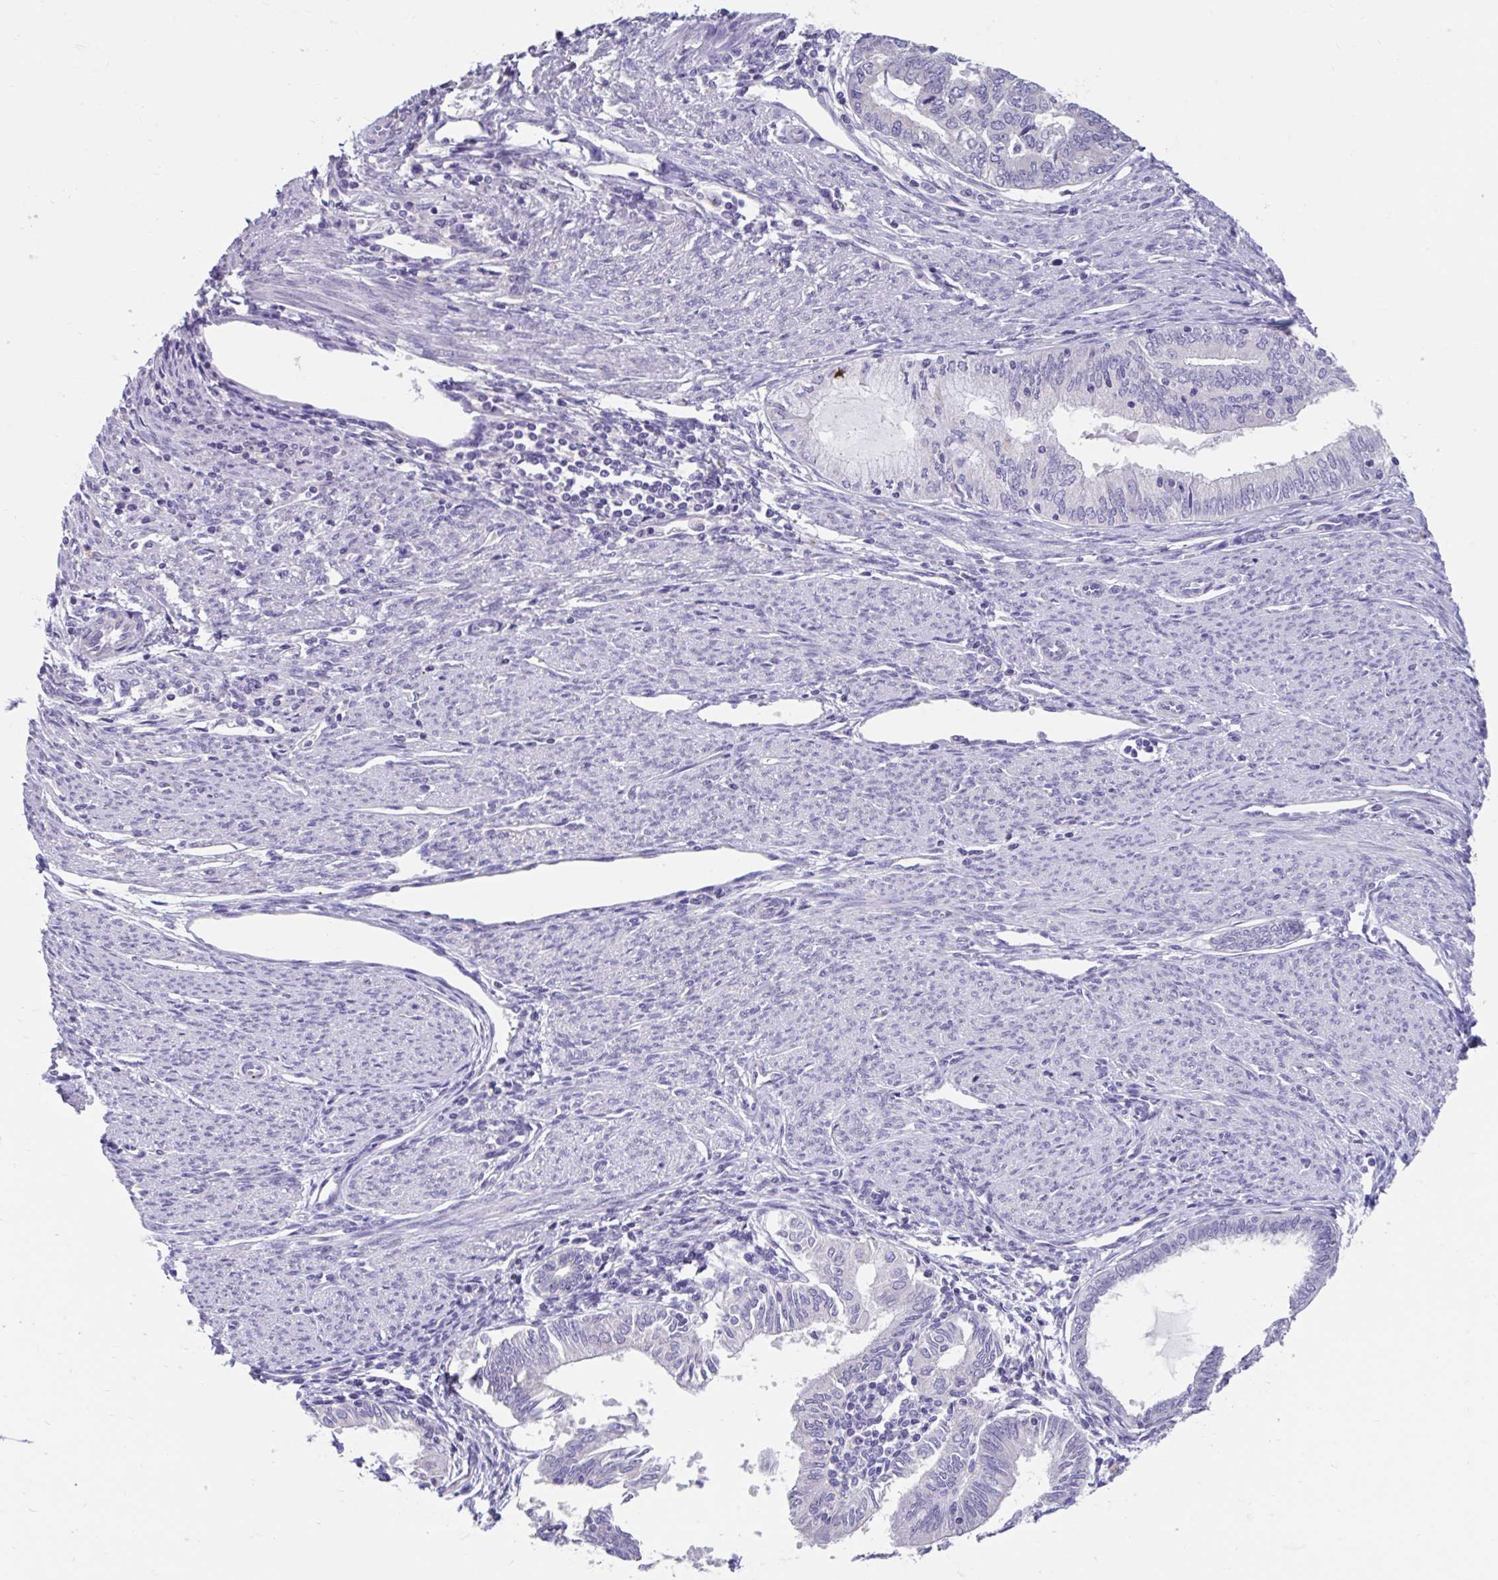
{"staining": {"intensity": "negative", "quantity": "none", "location": "none"}, "tissue": "endometrial cancer", "cell_type": "Tumor cells", "image_type": "cancer", "snomed": [{"axis": "morphology", "description": "Adenocarcinoma, NOS"}, {"axis": "topography", "description": "Endometrium"}], "caption": "The image exhibits no significant positivity in tumor cells of endometrial cancer. (Stains: DAB (3,3'-diaminobenzidine) immunohistochemistry (IHC) with hematoxylin counter stain, Microscopy: brightfield microscopy at high magnification).", "gene": "GPR162", "patient": {"sex": "female", "age": 79}}